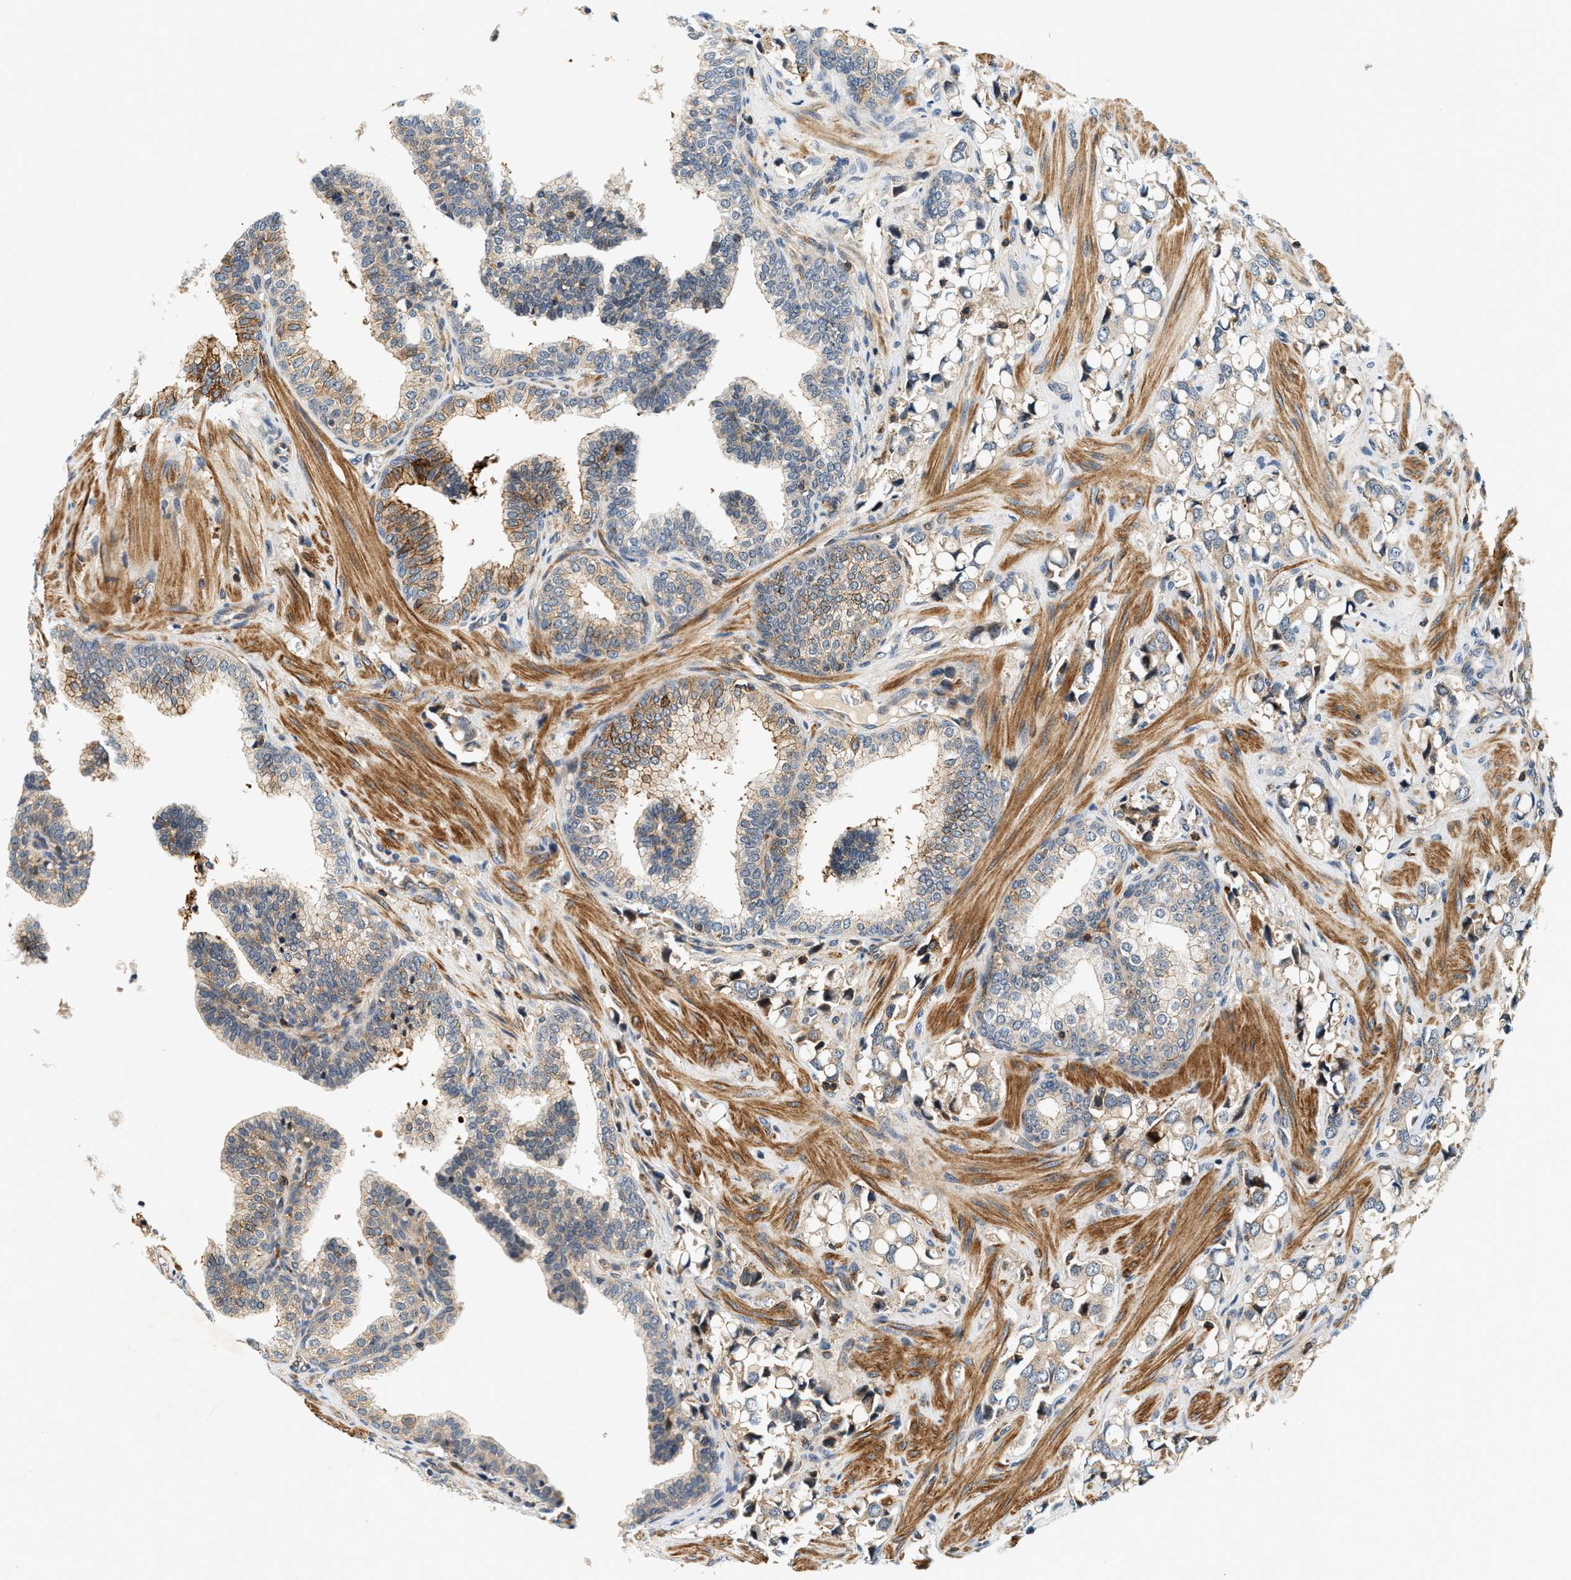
{"staining": {"intensity": "weak", "quantity": "25%-75%", "location": "cytoplasmic/membranous"}, "tissue": "prostate cancer", "cell_type": "Tumor cells", "image_type": "cancer", "snomed": [{"axis": "morphology", "description": "Adenocarcinoma, High grade"}, {"axis": "topography", "description": "Prostate"}], "caption": "Human prostate high-grade adenocarcinoma stained with a protein marker exhibits weak staining in tumor cells.", "gene": "SAMD9", "patient": {"sex": "male", "age": 52}}